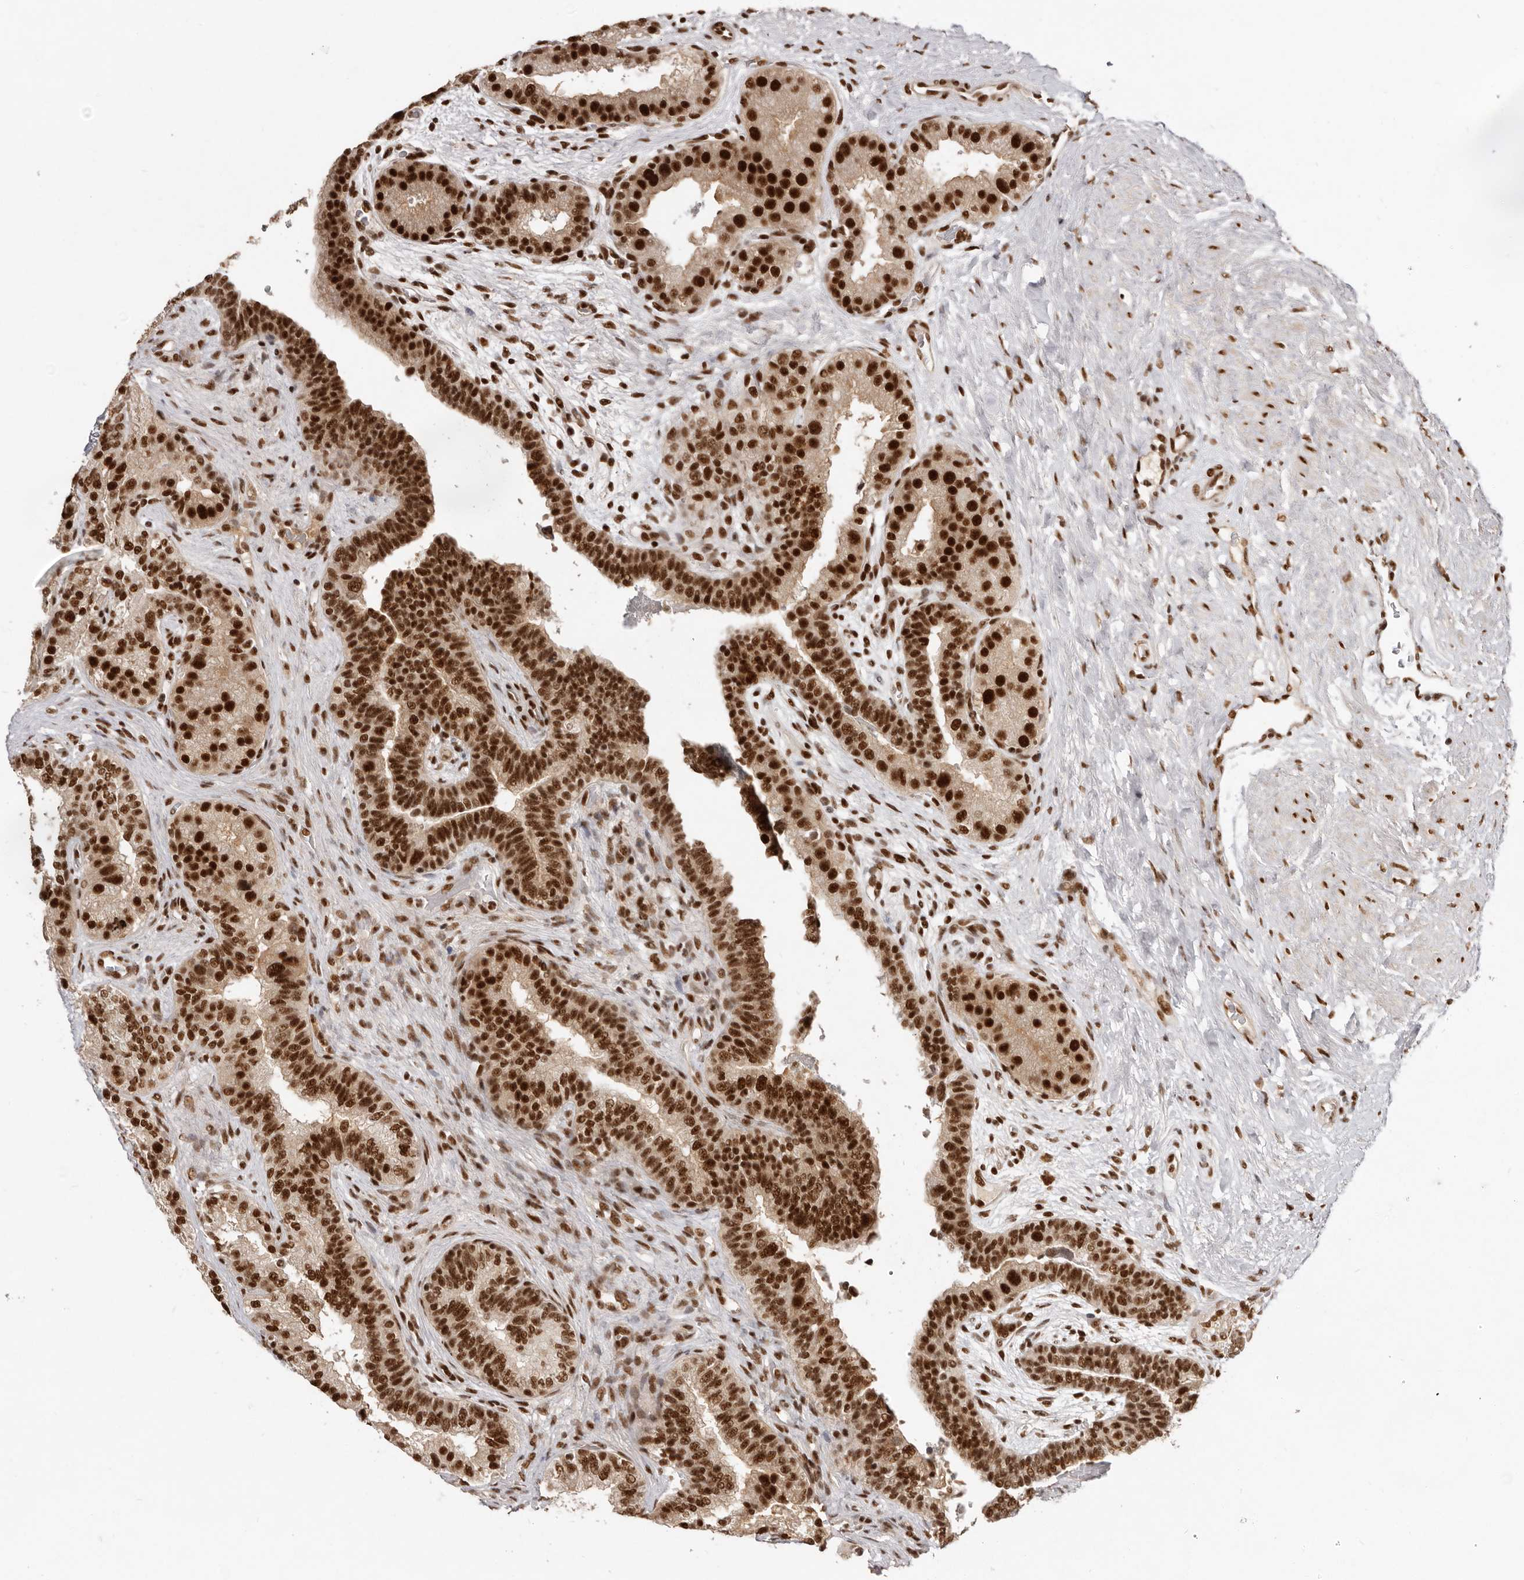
{"staining": {"intensity": "strong", "quantity": ">75%", "location": "nuclear"}, "tissue": "prostate cancer", "cell_type": "Tumor cells", "image_type": "cancer", "snomed": [{"axis": "morphology", "description": "Adenocarcinoma, High grade"}, {"axis": "topography", "description": "Prostate"}], "caption": "About >75% of tumor cells in human prostate cancer exhibit strong nuclear protein staining as visualized by brown immunohistochemical staining.", "gene": "CHTOP", "patient": {"sex": "male", "age": 56}}